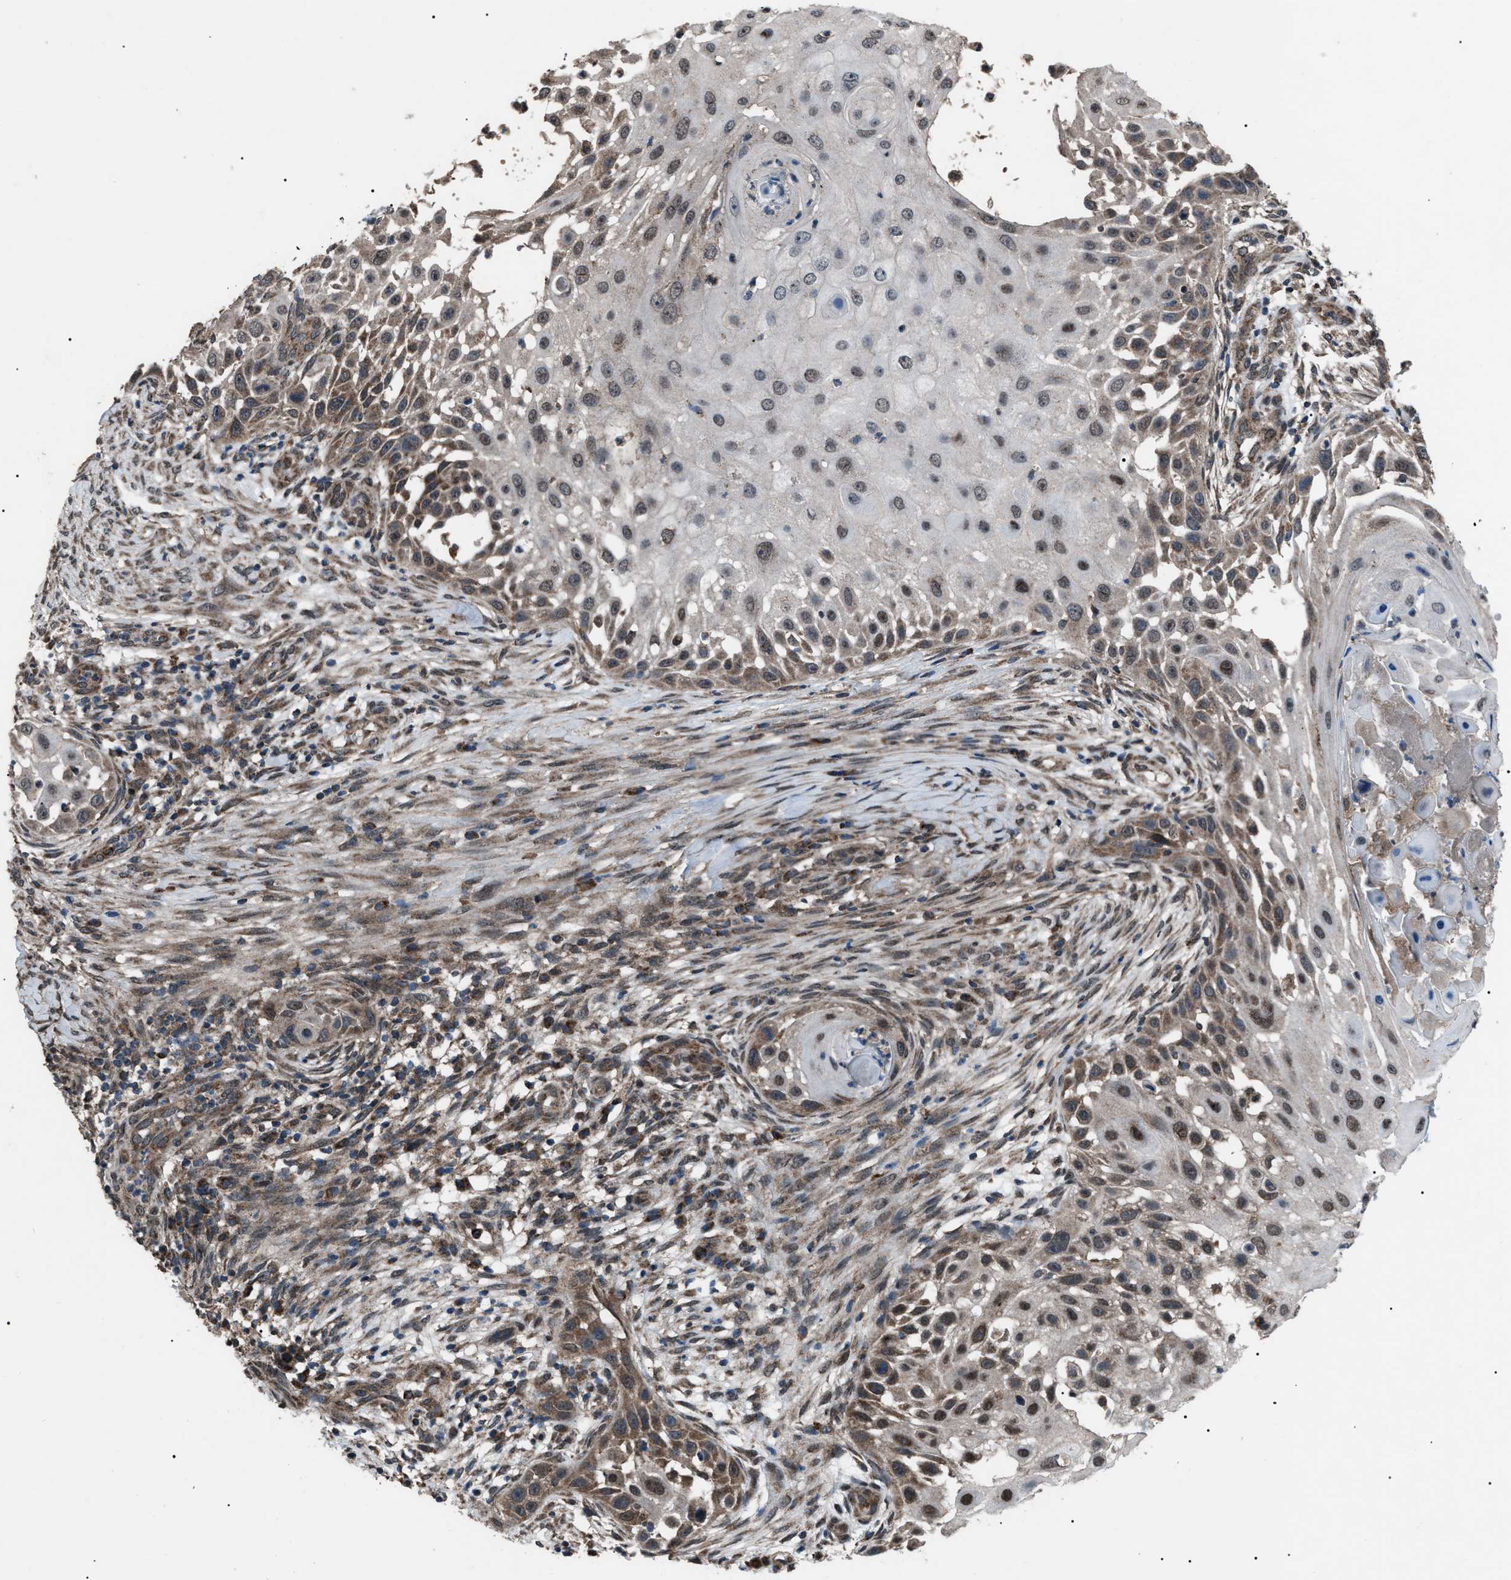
{"staining": {"intensity": "moderate", "quantity": ">75%", "location": "cytoplasmic/membranous"}, "tissue": "skin cancer", "cell_type": "Tumor cells", "image_type": "cancer", "snomed": [{"axis": "morphology", "description": "Squamous cell carcinoma, NOS"}, {"axis": "topography", "description": "Skin"}], "caption": "A high-resolution micrograph shows immunohistochemistry (IHC) staining of skin cancer (squamous cell carcinoma), which shows moderate cytoplasmic/membranous staining in about >75% of tumor cells.", "gene": "ZFAND2A", "patient": {"sex": "female", "age": 44}}